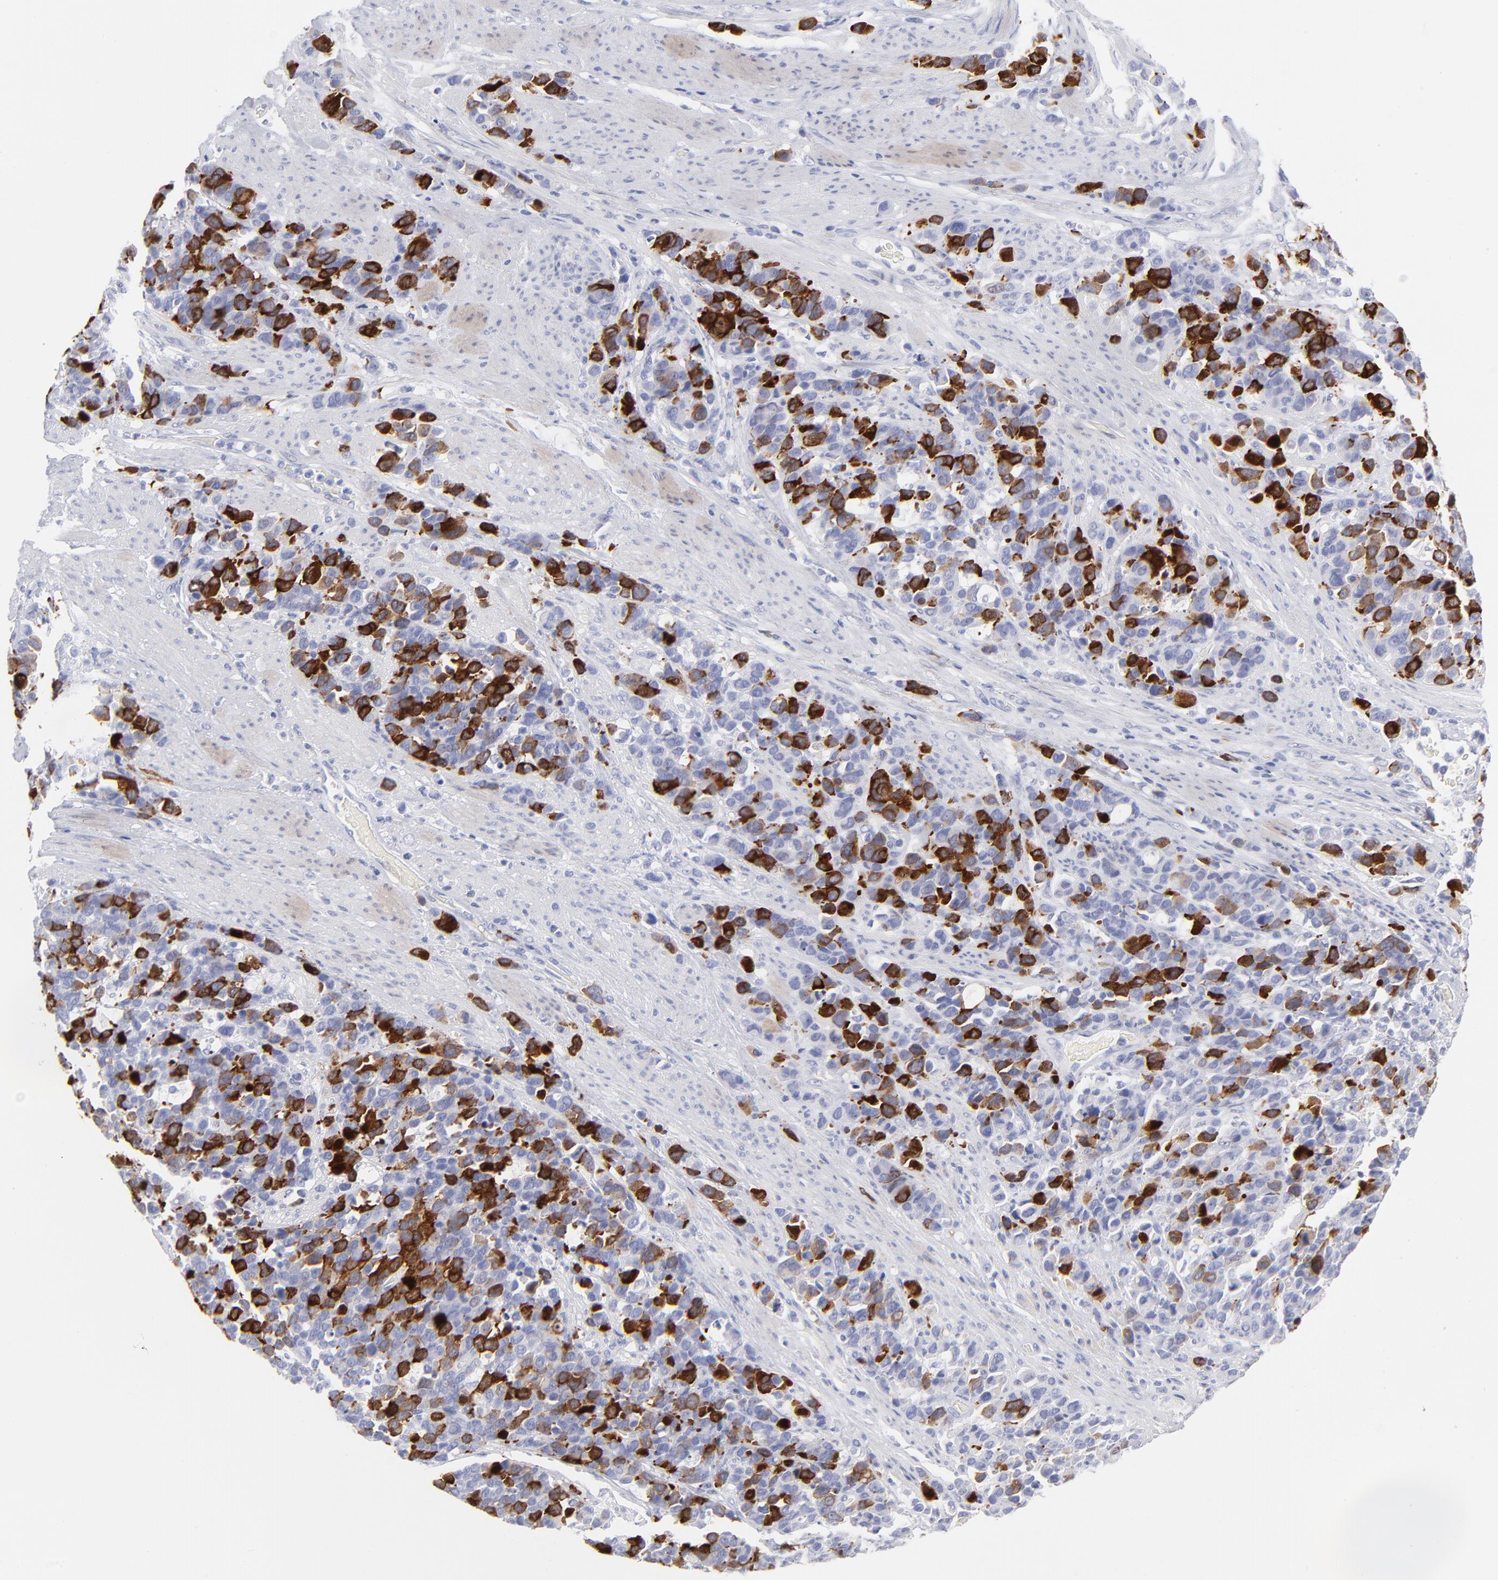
{"staining": {"intensity": "strong", "quantity": "25%-75%", "location": "cytoplasmic/membranous"}, "tissue": "stomach cancer", "cell_type": "Tumor cells", "image_type": "cancer", "snomed": [{"axis": "morphology", "description": "Adenocarcinoma, NOS"}, {"axis": "topography", "description": "Stomach, upper"}], "caption": "IHC photomicrograph of stomach cancer stained for a protein (brown), which reveals high levels of strong cytoplasmic/membranous expression in about 25%-75% of tumor cells.", "gene": "CCNB1", "patient": {"sex": "male", "age": 71}}